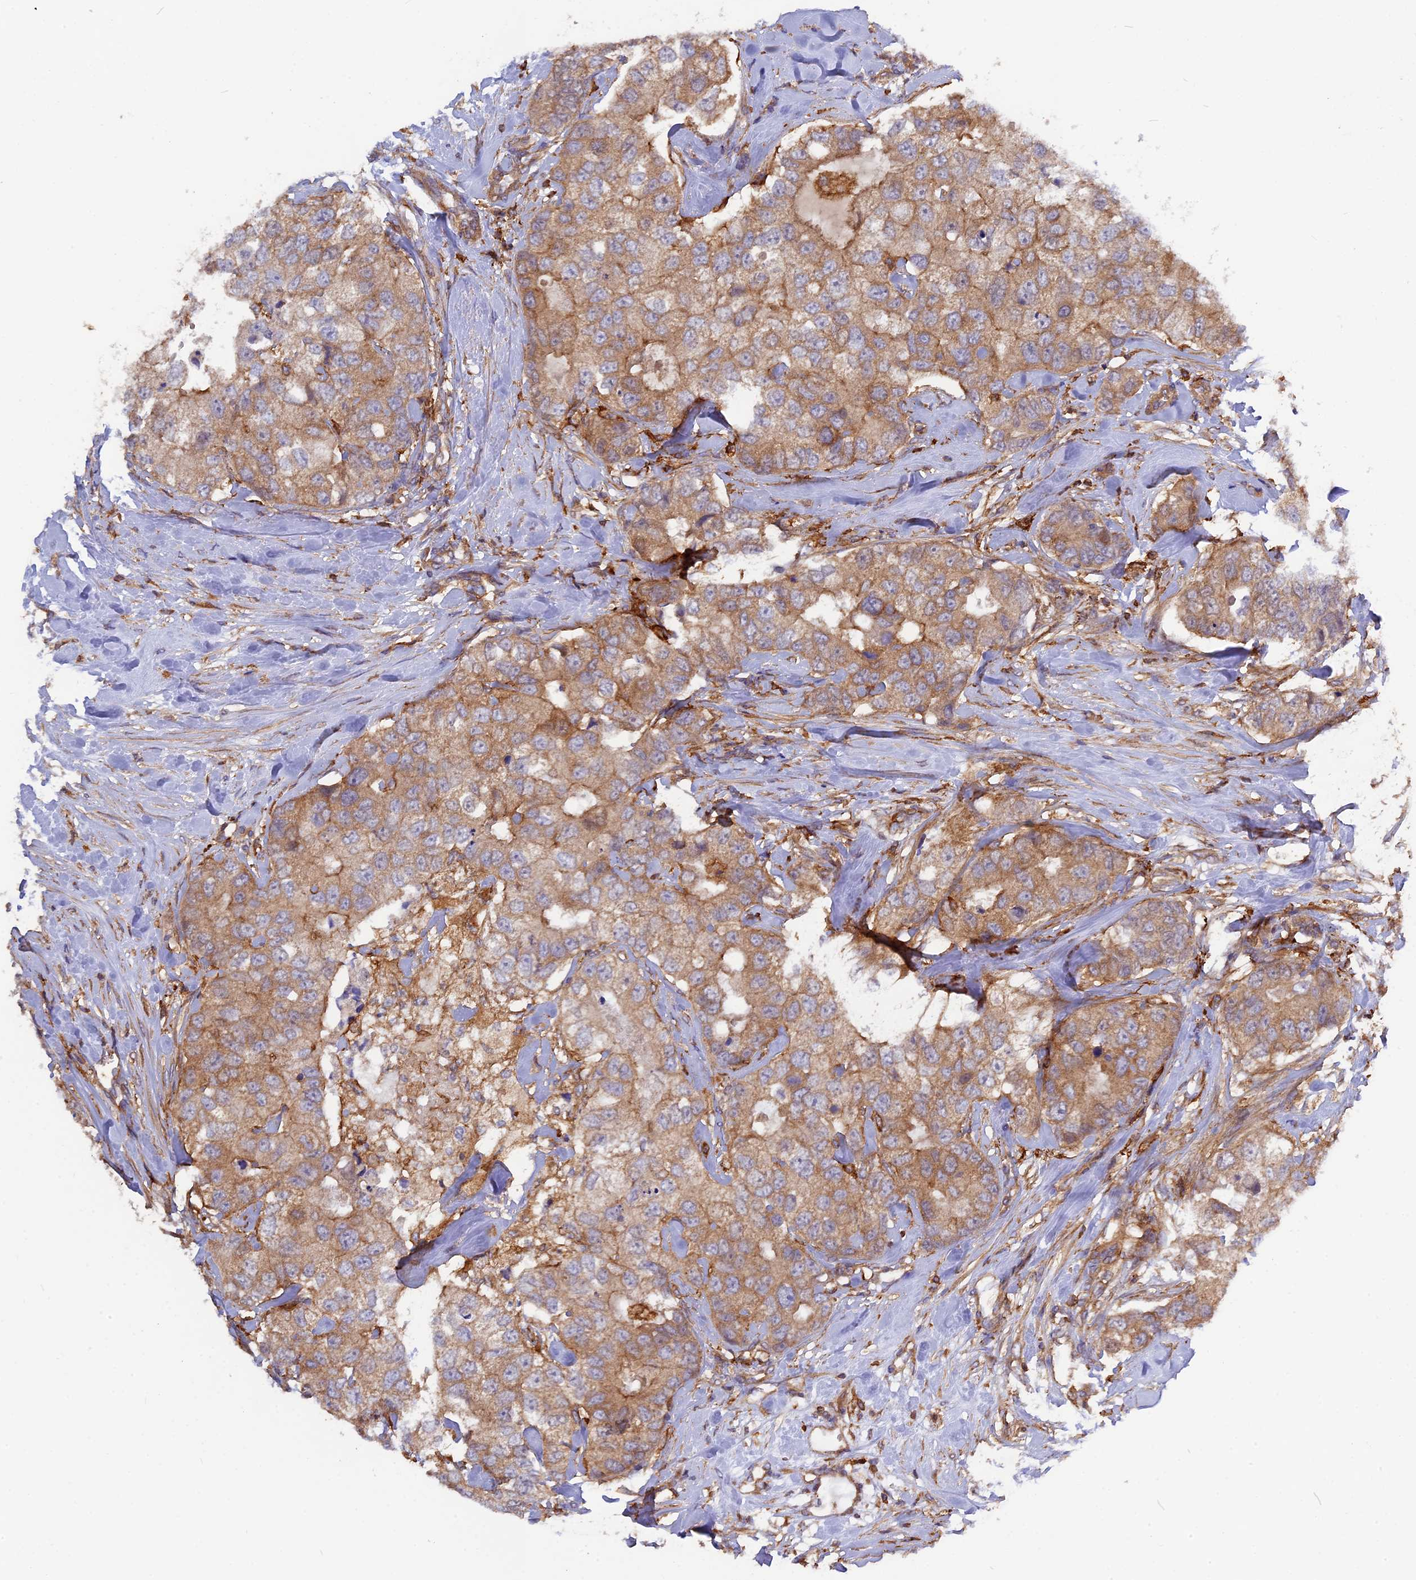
{"staining": {"intensity": "moderate", "quantity": ">75%", "location": "cytoplasmic/membranous"}, "tissue": "breast cancer", "cell_type": "Tumor cells", "image_type": "cancer", "snomed": [{"axis": "morphology", "description": "Duct carcinoma"}, {"axis": "topography", "description": "Breast"}], "caption": "Tumor cells display medium levels of moderate cytoplasmic/membranous staining in about >75% of cells in human breast invasive ductal carcinoma.", "gene": "MYO9B", "patient": {"sex": "female", "age": 62}}